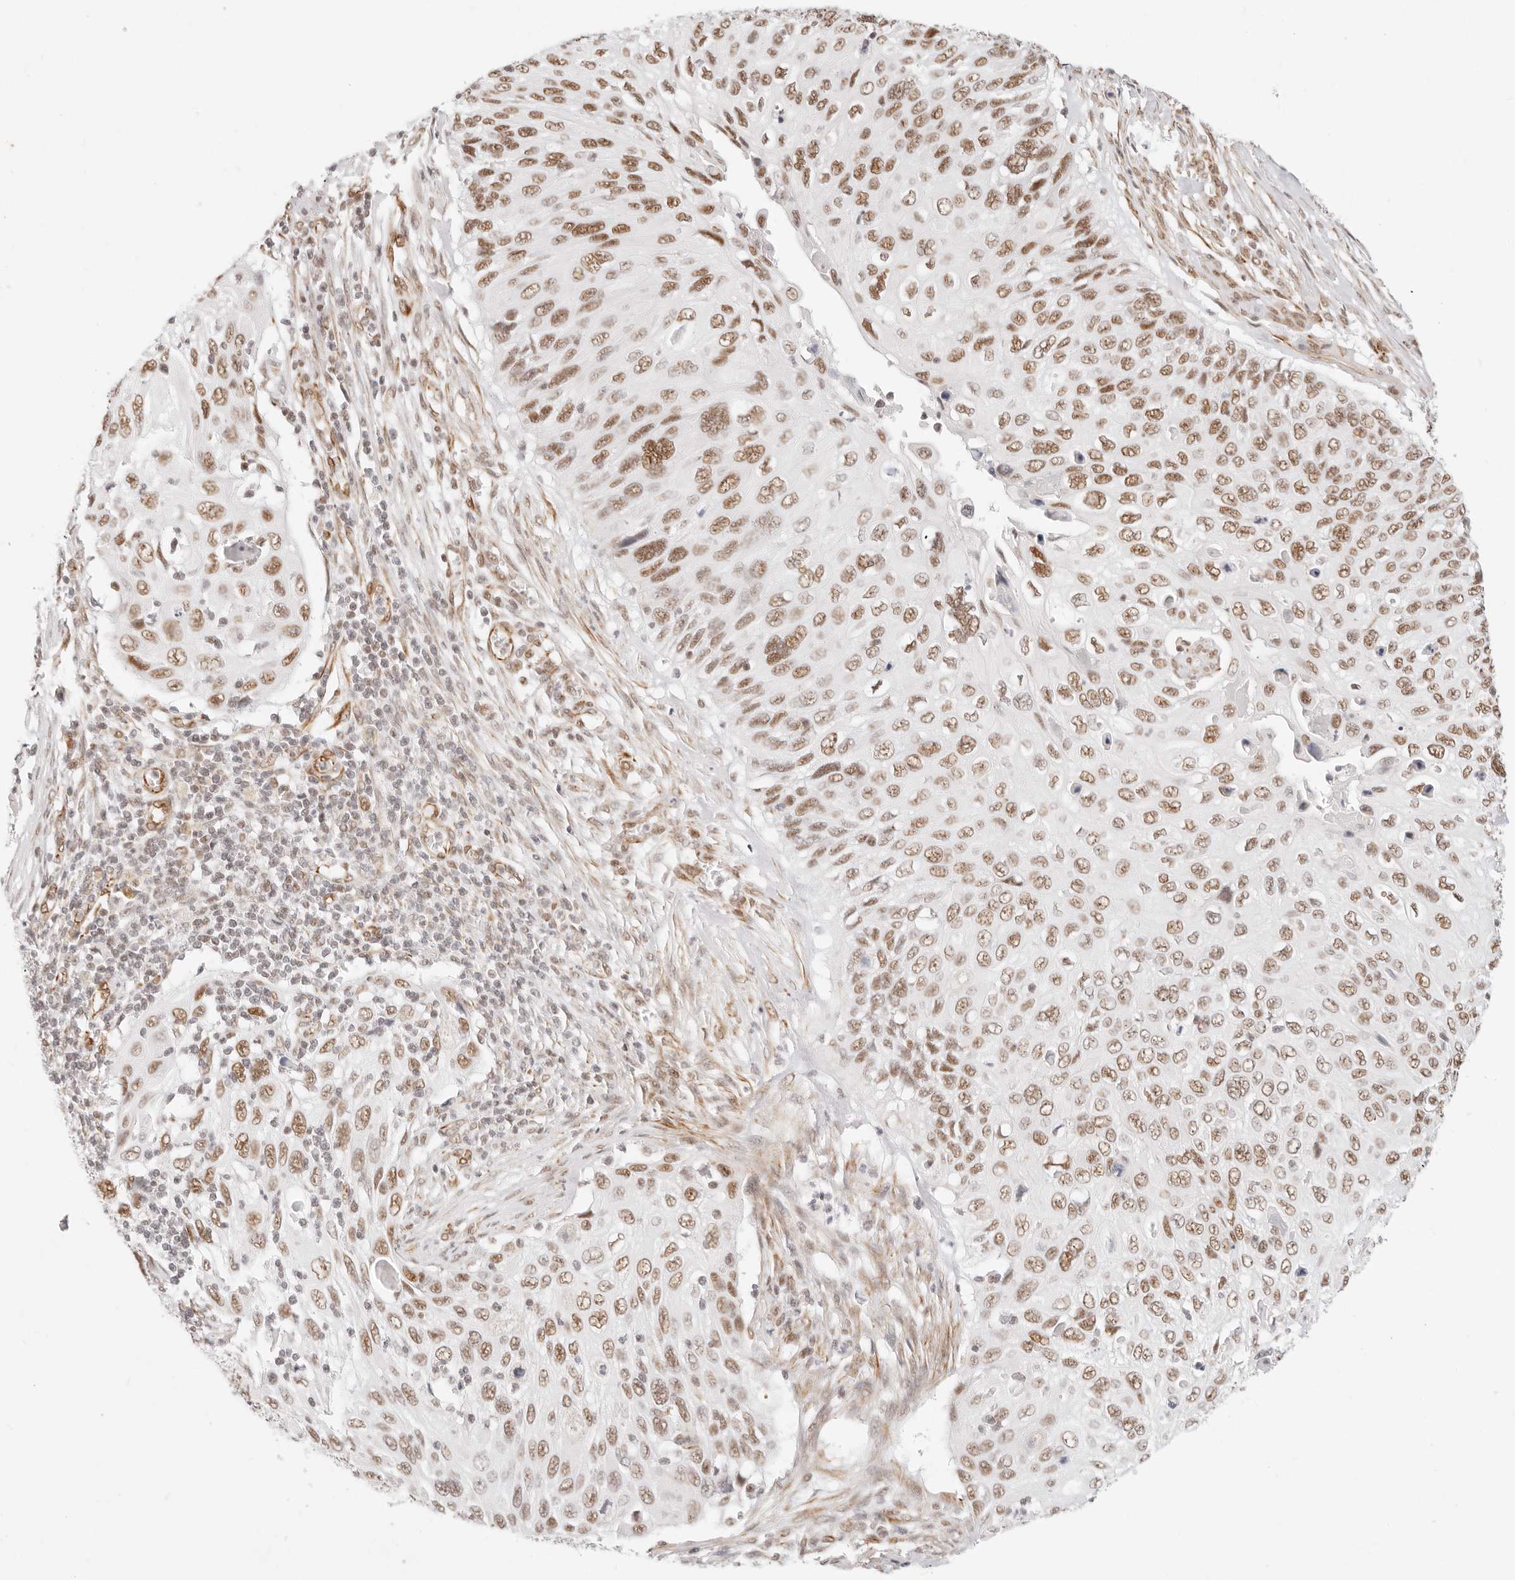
{"staining": {"intensity": "moderate", "quantity": ">75%", "location": "nuclear"}, "tissue": "cervical cancer", "cell_type": "Tumor cells", "image_type": "cancer", "snomed": [{"axis": "morphology", "description": "Squamous cell carcinoma, NOS"}, {"axis": "topography", "description": "Cervix"}], "caption": "A medium amount of moderate nuclear staining is appreciated in approximately >75% of tumor cells in squamous cell carcinoma (cervical) tissue.", "gene": "ZC3H11A", "patient": {"sex": "female", "age": 70}}